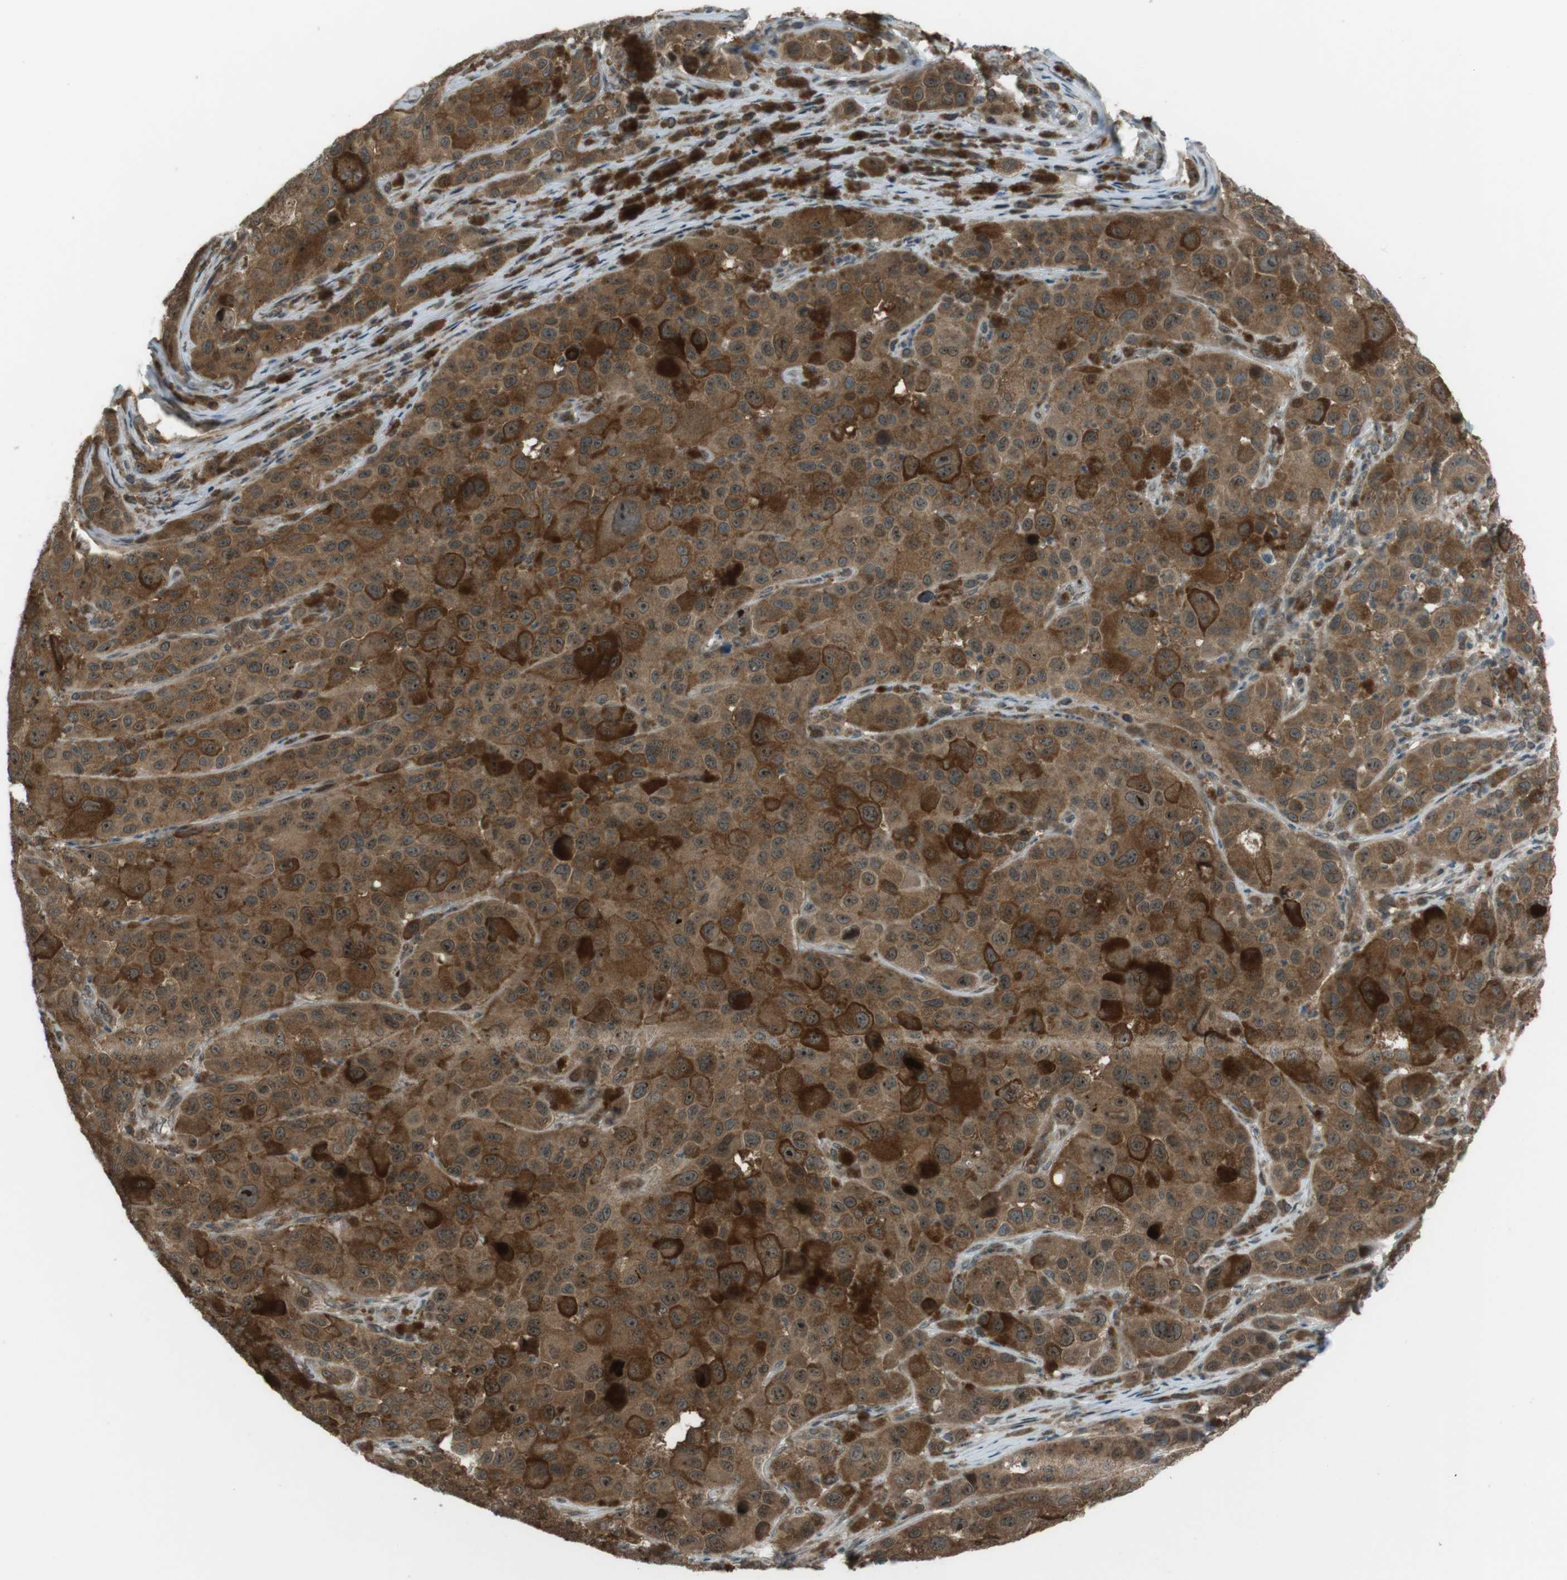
{"staining": {"intensity": "moderate", "quantity": ">75%", "location": "cytoplasmic/membranous,nuclear"}, "tissue": "melanoma", "cell_type": "Tumor cells", "image_type": "cancer", "snomed": [{"axis": "morphology", "description": "Malignant melanoma, NOS"}, {"axis": "topography", "description": "Skin"}], "caption": "Melanoma was stained to show a protein in brown. There is medium levels of moderate cytoplasmic/membranous and nuclear expression in approximately >75% of tumor cells.", "gene": "SLITRK5", "patient": {"sex": "male", "age": 96}}